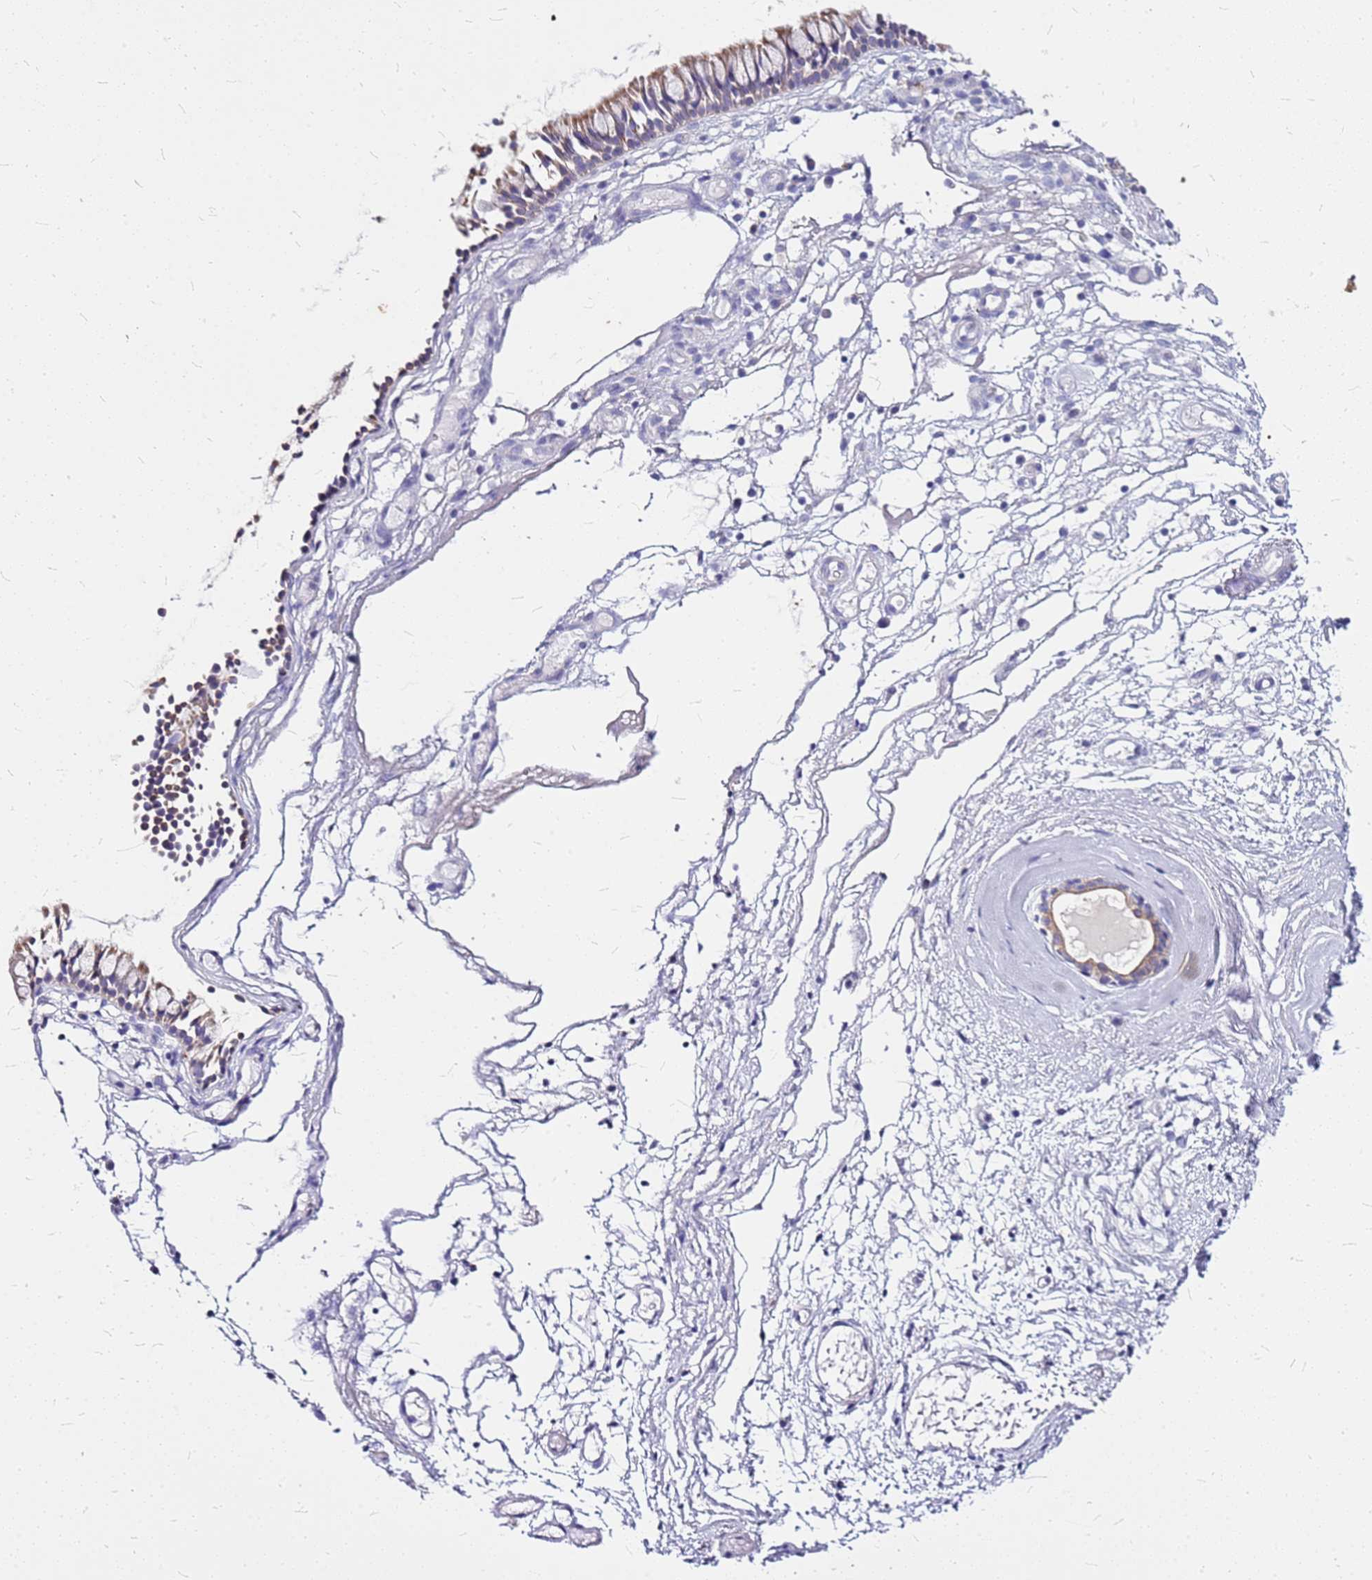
{"staining": {"intensity": "weak", "quantity": "25%-75%", "location": "cytoplasmic/membranous"}, "tissue": "nasopharynx", "cell_type": "Respiratory epithelial cells", "image_type": "normal", "snomed": [{"axis": "morphology", "description": "Normal tissue, NOS"}, {"axis": "topography", "description": "Nasopharynx"}], "caption": "Nasopharynx stained with IHC shows weak cytoplasmic/membranous expression in approximately 25%-75% of respiratory epithelial cells. (brown staining indicates protein expression, while blue staining denotes nuclei).", "gene": "CASD1", "patient": {"sex": "male", "age": 82}}